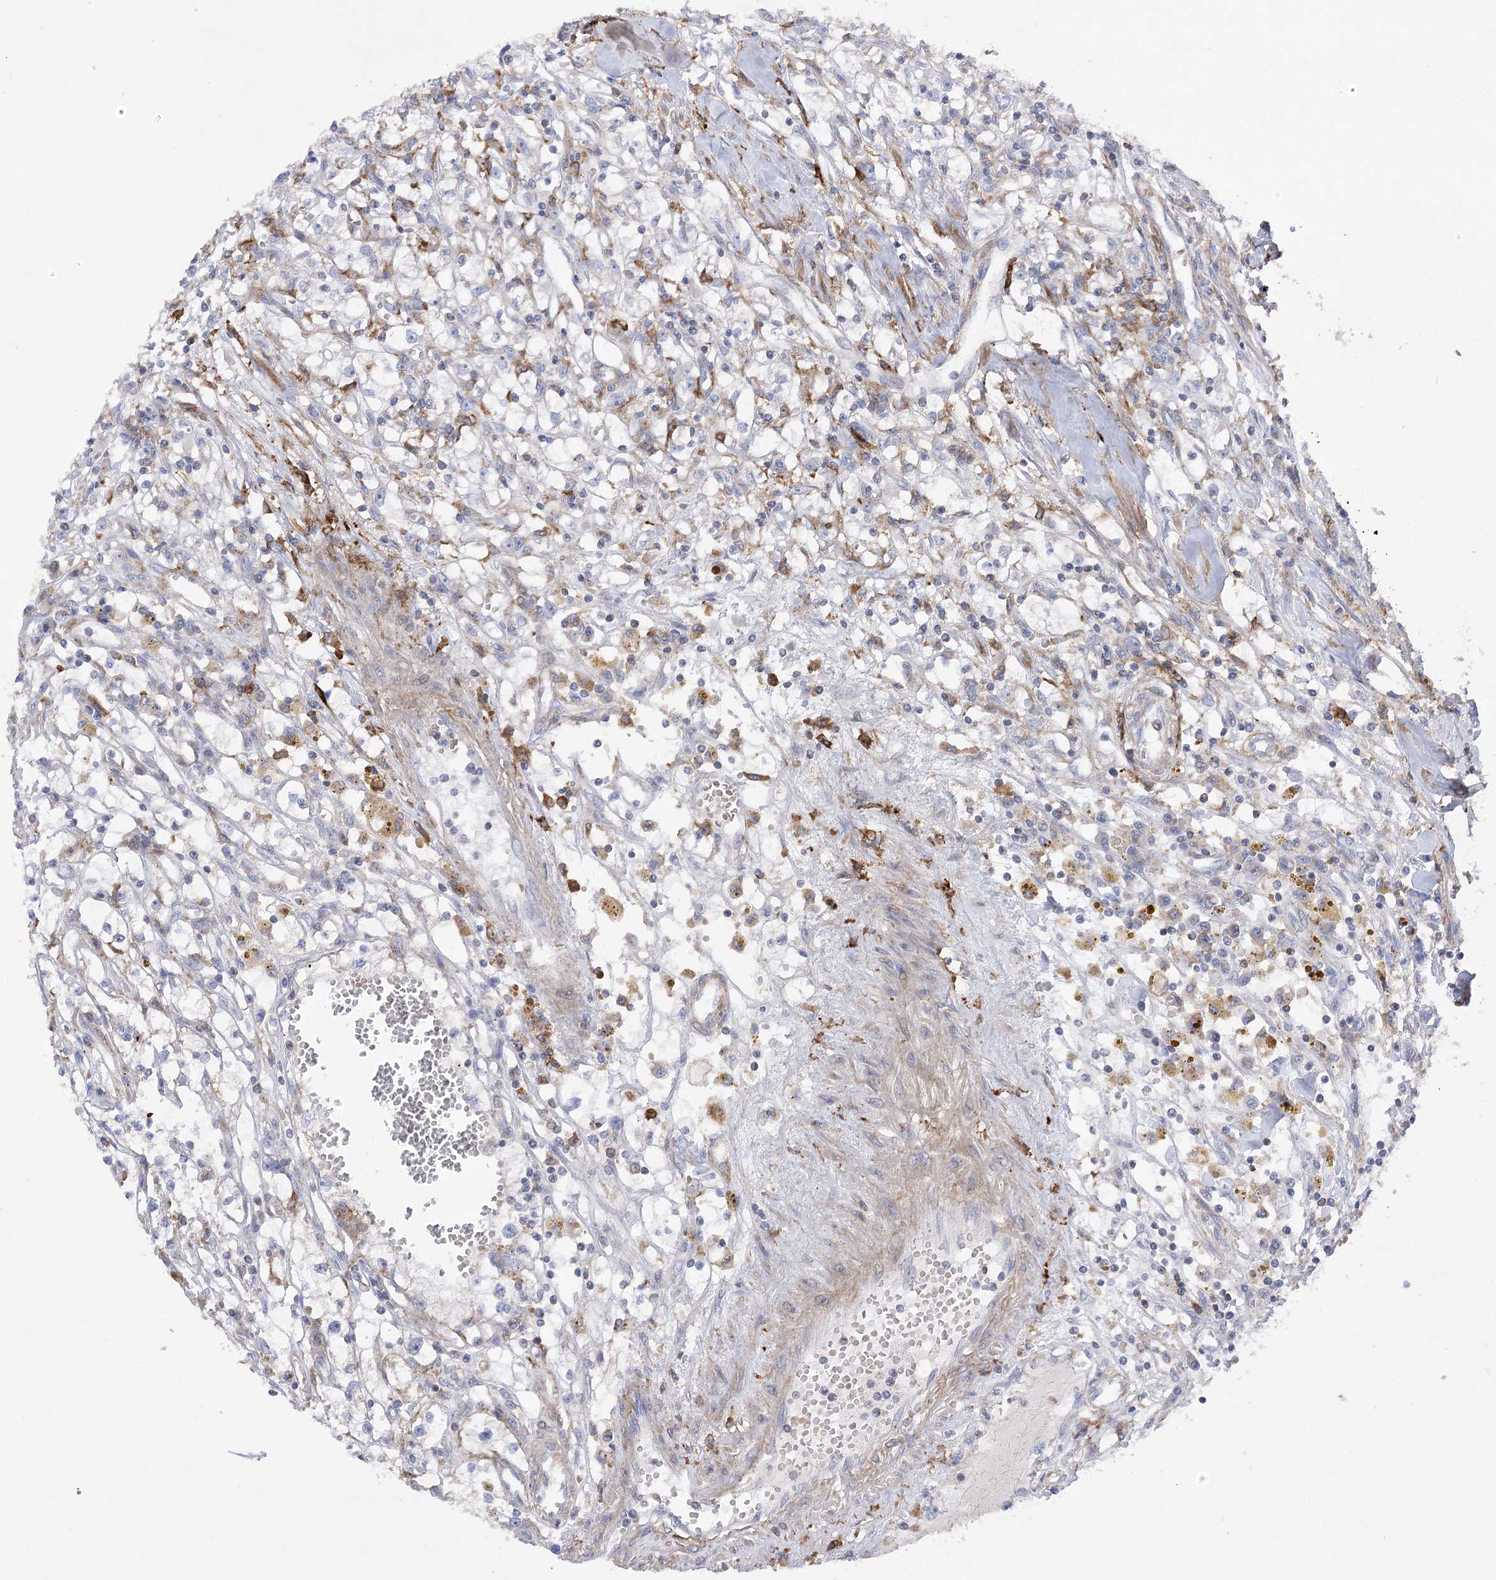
{"staining": {"intensity": "negative", "quantity": "none", "location": "none"}, "tissue": "renal cancer", "cell_type": "Tumor cells", "image_type": "cancer", "snomed": [{"axis": "morphology", "description": "Adenocarcinoma, NOS"}, {"axis": "topography", "description": "Kidney"}], "caption": "This is an immunohistochemistry (IHC) micrograph of renal cancer. There is no expression in tumor cells.", "gene": "COX15", "patient": {"sex": "male", "age": 56}}